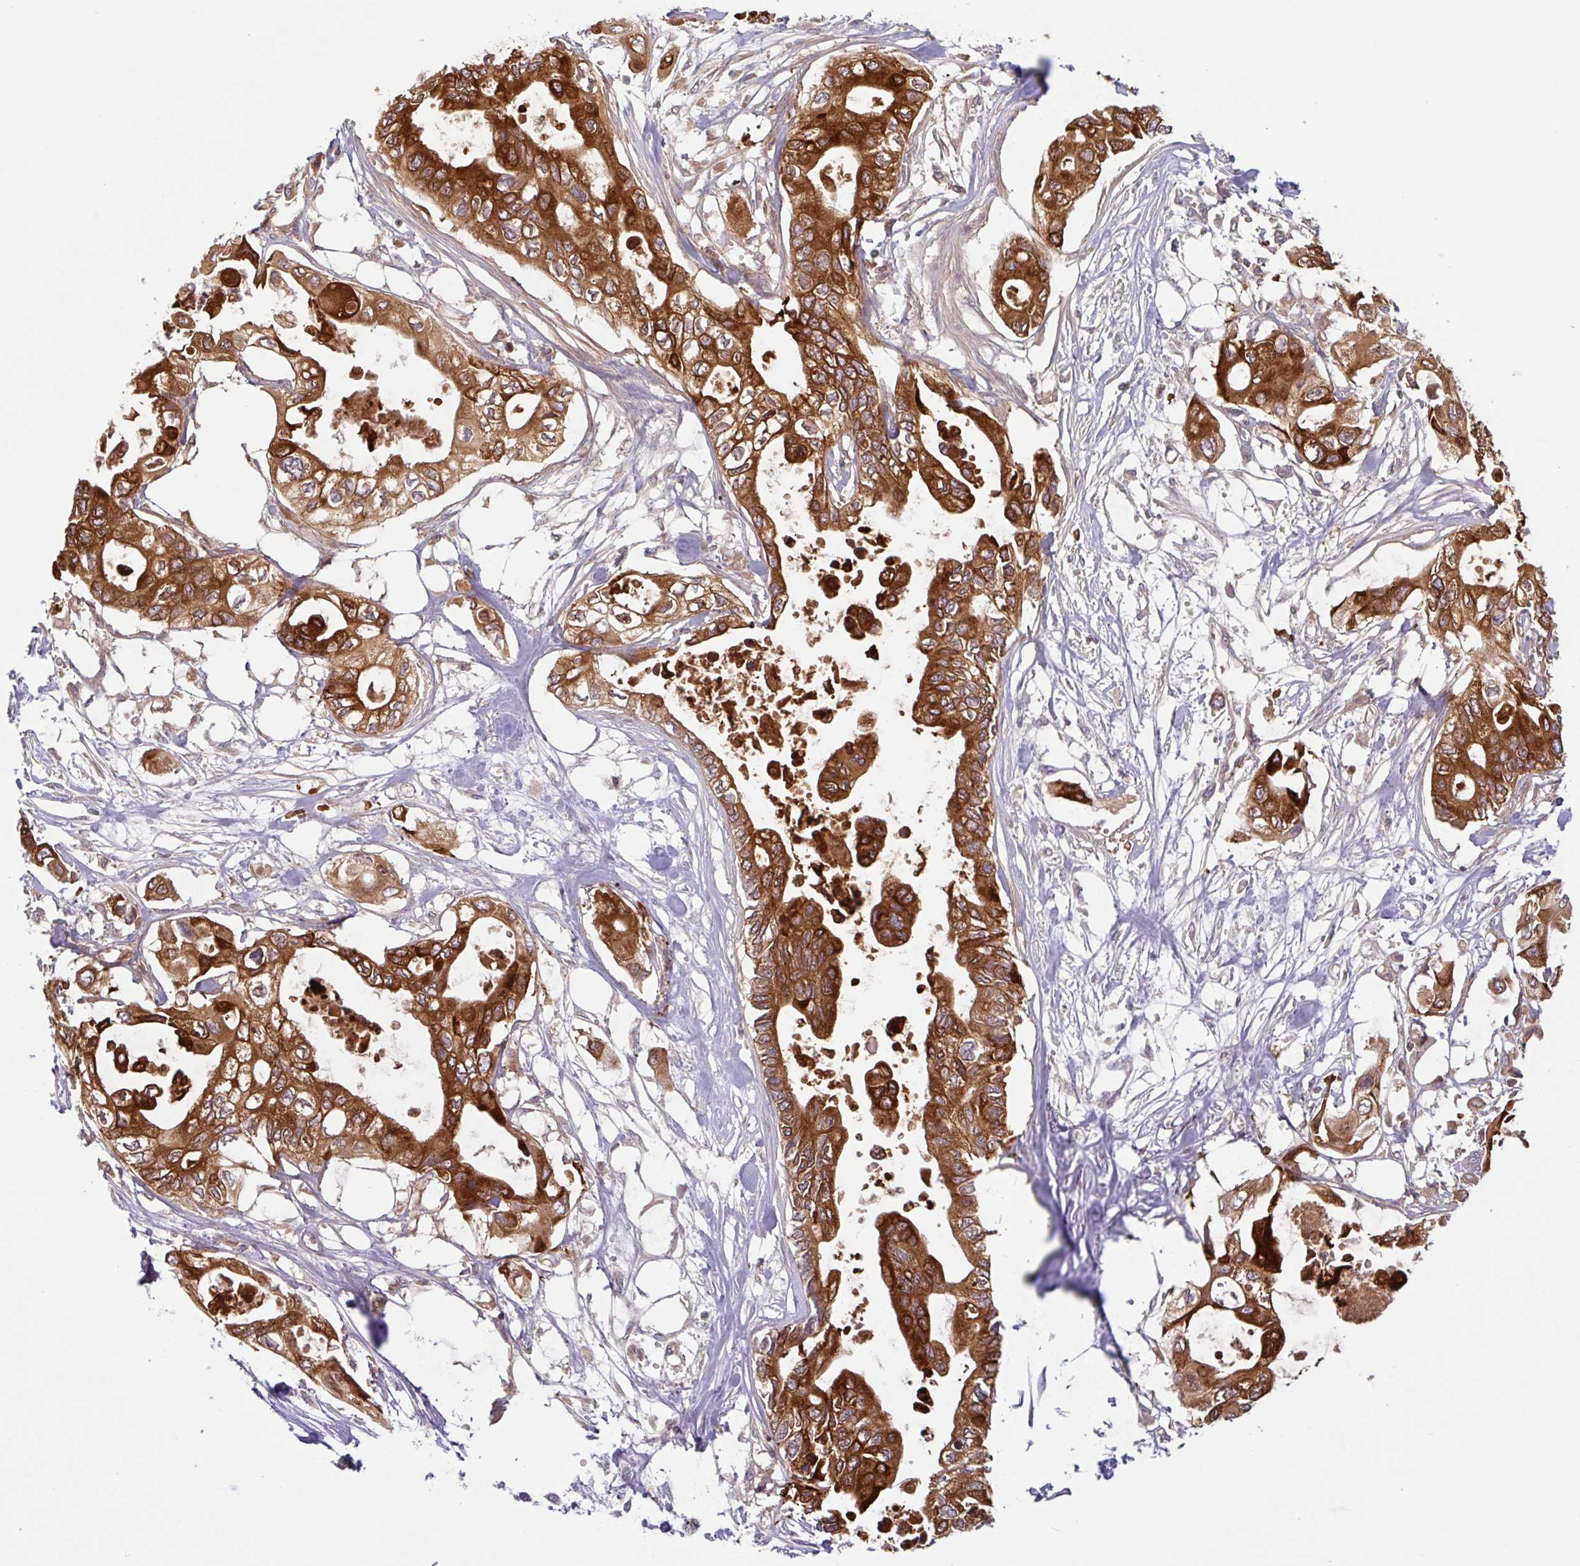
{"staining": {"intensity": "strong", "quantity": ">75%", "location": "cytoplasmic/membranous"}, "tissue": "pancreatic cancer", "cell_type": "Tumor cells", "image_type": "cancer", "snomed": [{"axis": "morphology", "description": "Adenocarcinoma, NOS"}, {"axis": "topography", "description": "Pancreas"}], "caption": "Human pancreatic cancer (adenocarcinoma) stained for a protein (brown) shows strong cytoplasmic/membranous positive expression in about >75% of tumor cells.", "gene": "CTSE", "patient": {"sex": "female", "age": 63}}